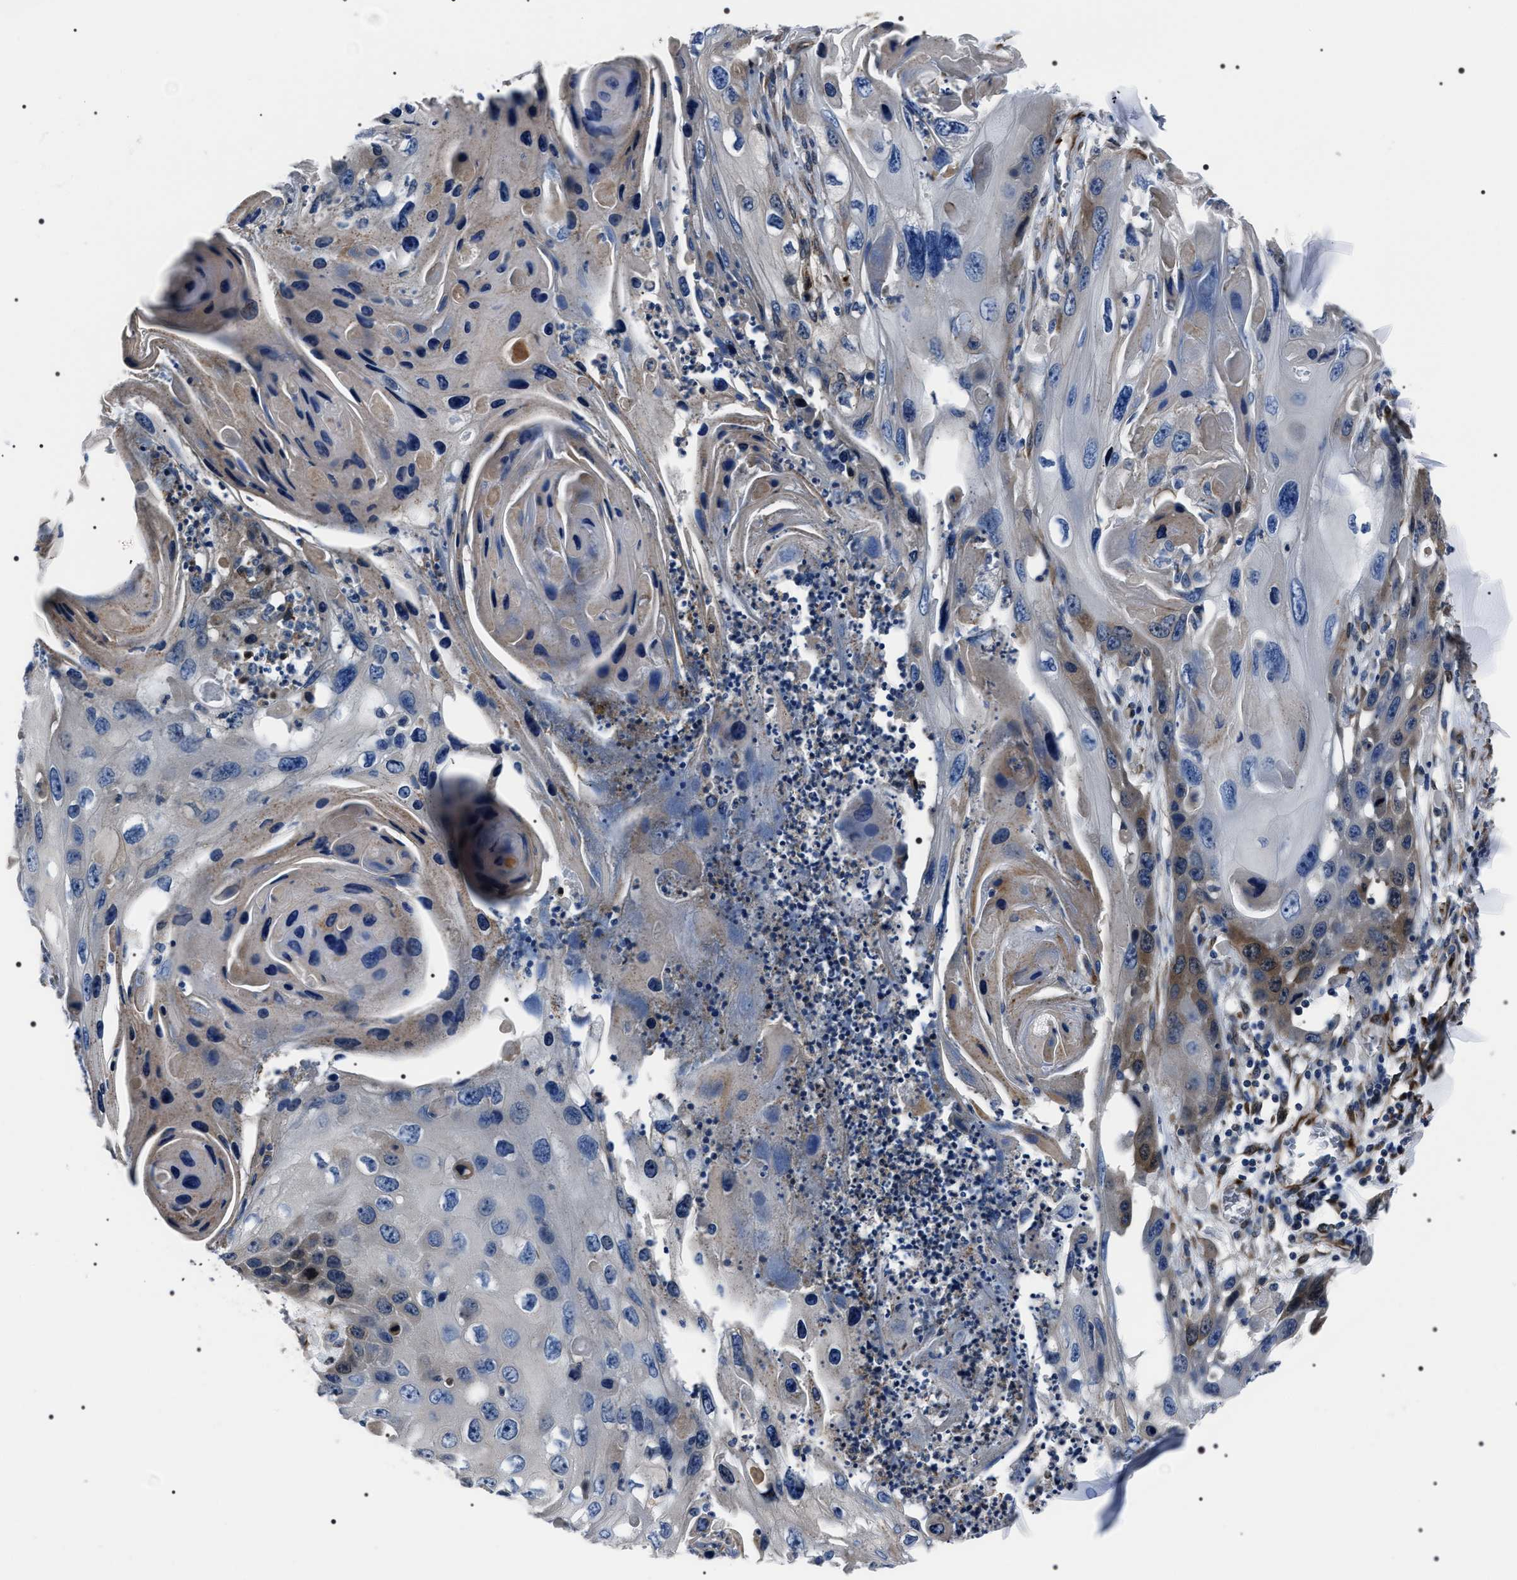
{"staining": {"intensity": "strong", "quantity": "<25%", "location": "cytoplasmic/membranous"}, "tissue": "skin cancer", "cell_type": "Tumor cells", "image_type": "cancer", "snomed": [{"axis": "morphology", "description": "Squamous cell carcinoma, NOS"}, {"axis": "topography", "description": "Skin"}], "caption": "IHC of skin cancer demonstrates medium levels of strong cytoplasmic/membranous expression in about <25% of tumor cells.", "gene": "BAG2", "patient": {"sex": "male", "age": 55}}